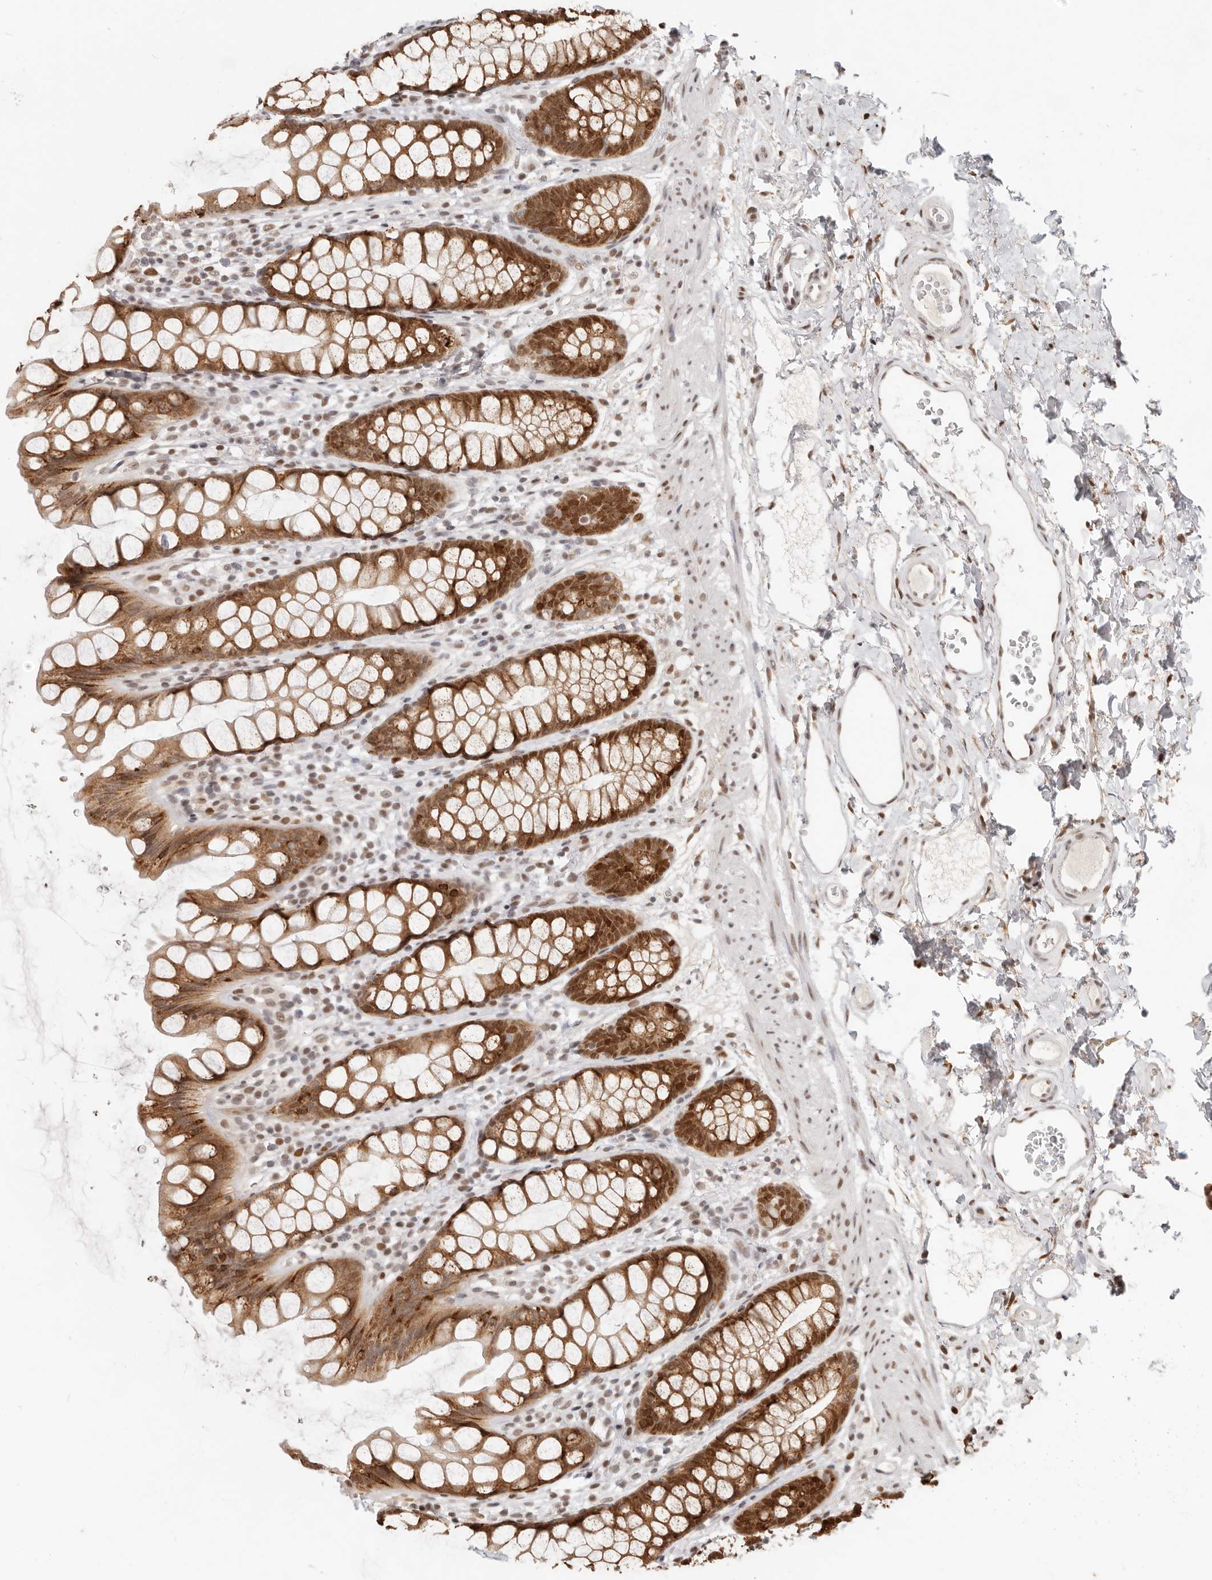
{"staining": {"intensity": "strong", "quantity": ">75%", "location": "cytoplasmic/membranous,nuclear"}, "tissue": "rectum", "cell_type": "Glandular cells", "image_type": "normal", "snomed": [{"axis": "morphology", "description": "Normal tissue, NOS"}, {"axis": "topography", "description": "Rectum"}], "caption": "High-power microscopy captured an immunohistochemistry (IHC) image of unremarkable rectum, revealing strong cytoplasmic/membranous,nuclear staining in about >75% of glandular cells. The staining was performed using DAB to visualize the protein expression in brown, while the nuclei were stained in blue with hematoxylin (Magnification: 20x).", "gene": "RFC2", "patient": {"sex": "female", "age": 65}}